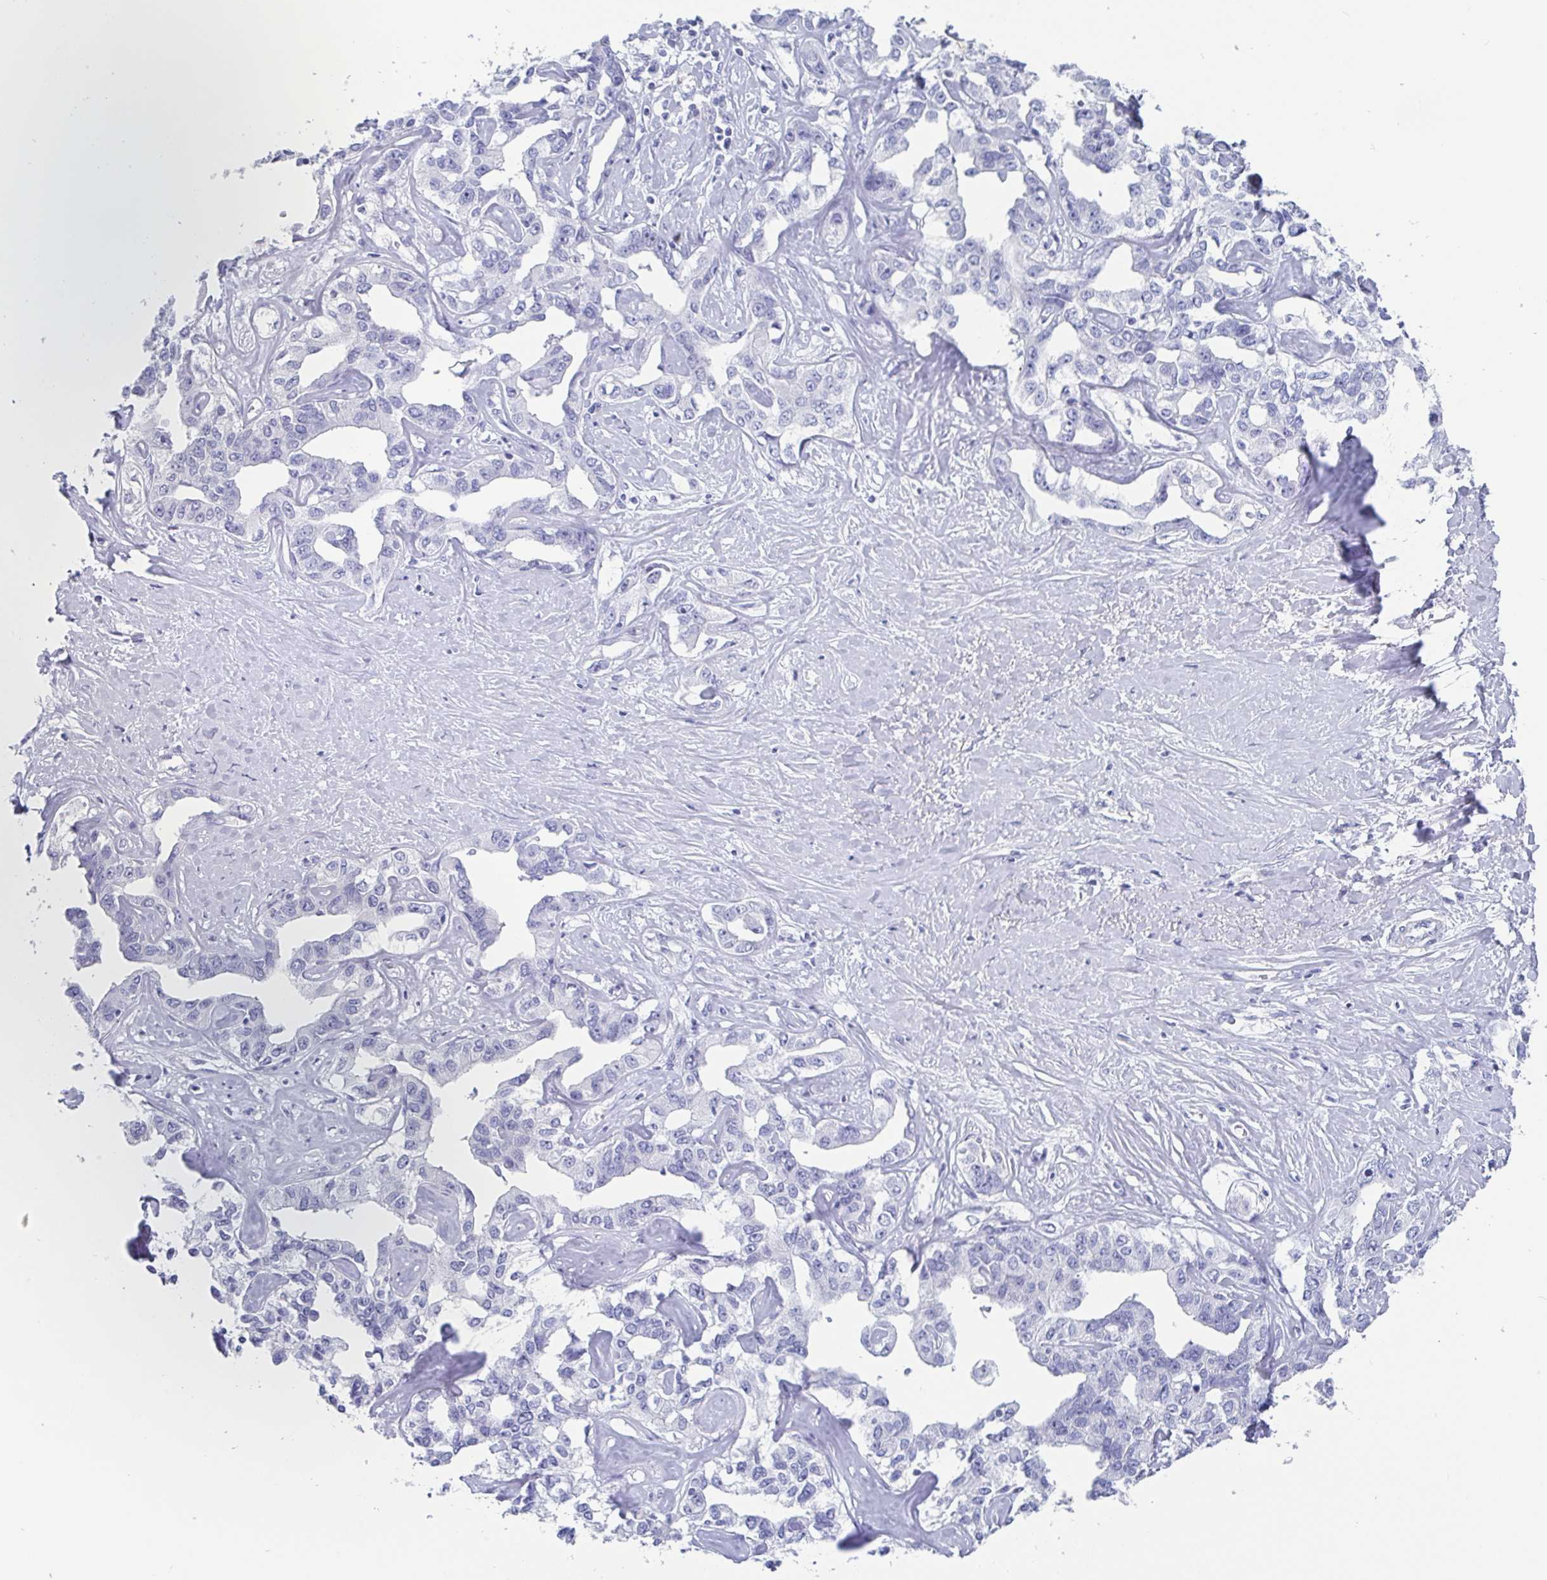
{"staining": {"intensity": "negative", "quantity": "none", "location": "none"}, "tissue": "liver cancer", "cell_type": "Tumor cells", "image_type": "cancer", "snomed": [{"axis": "morphology", "description": "Cholangiocarcinoma"}, {"axis": "topography", "description": "Liver"}], "caption": "An image of liver cholangiocarcinoma stained for a protein demonstrates no brown staining in tumor cells.", "gene": "SCGN", "patient": {"sex": "male", "age": 59}}